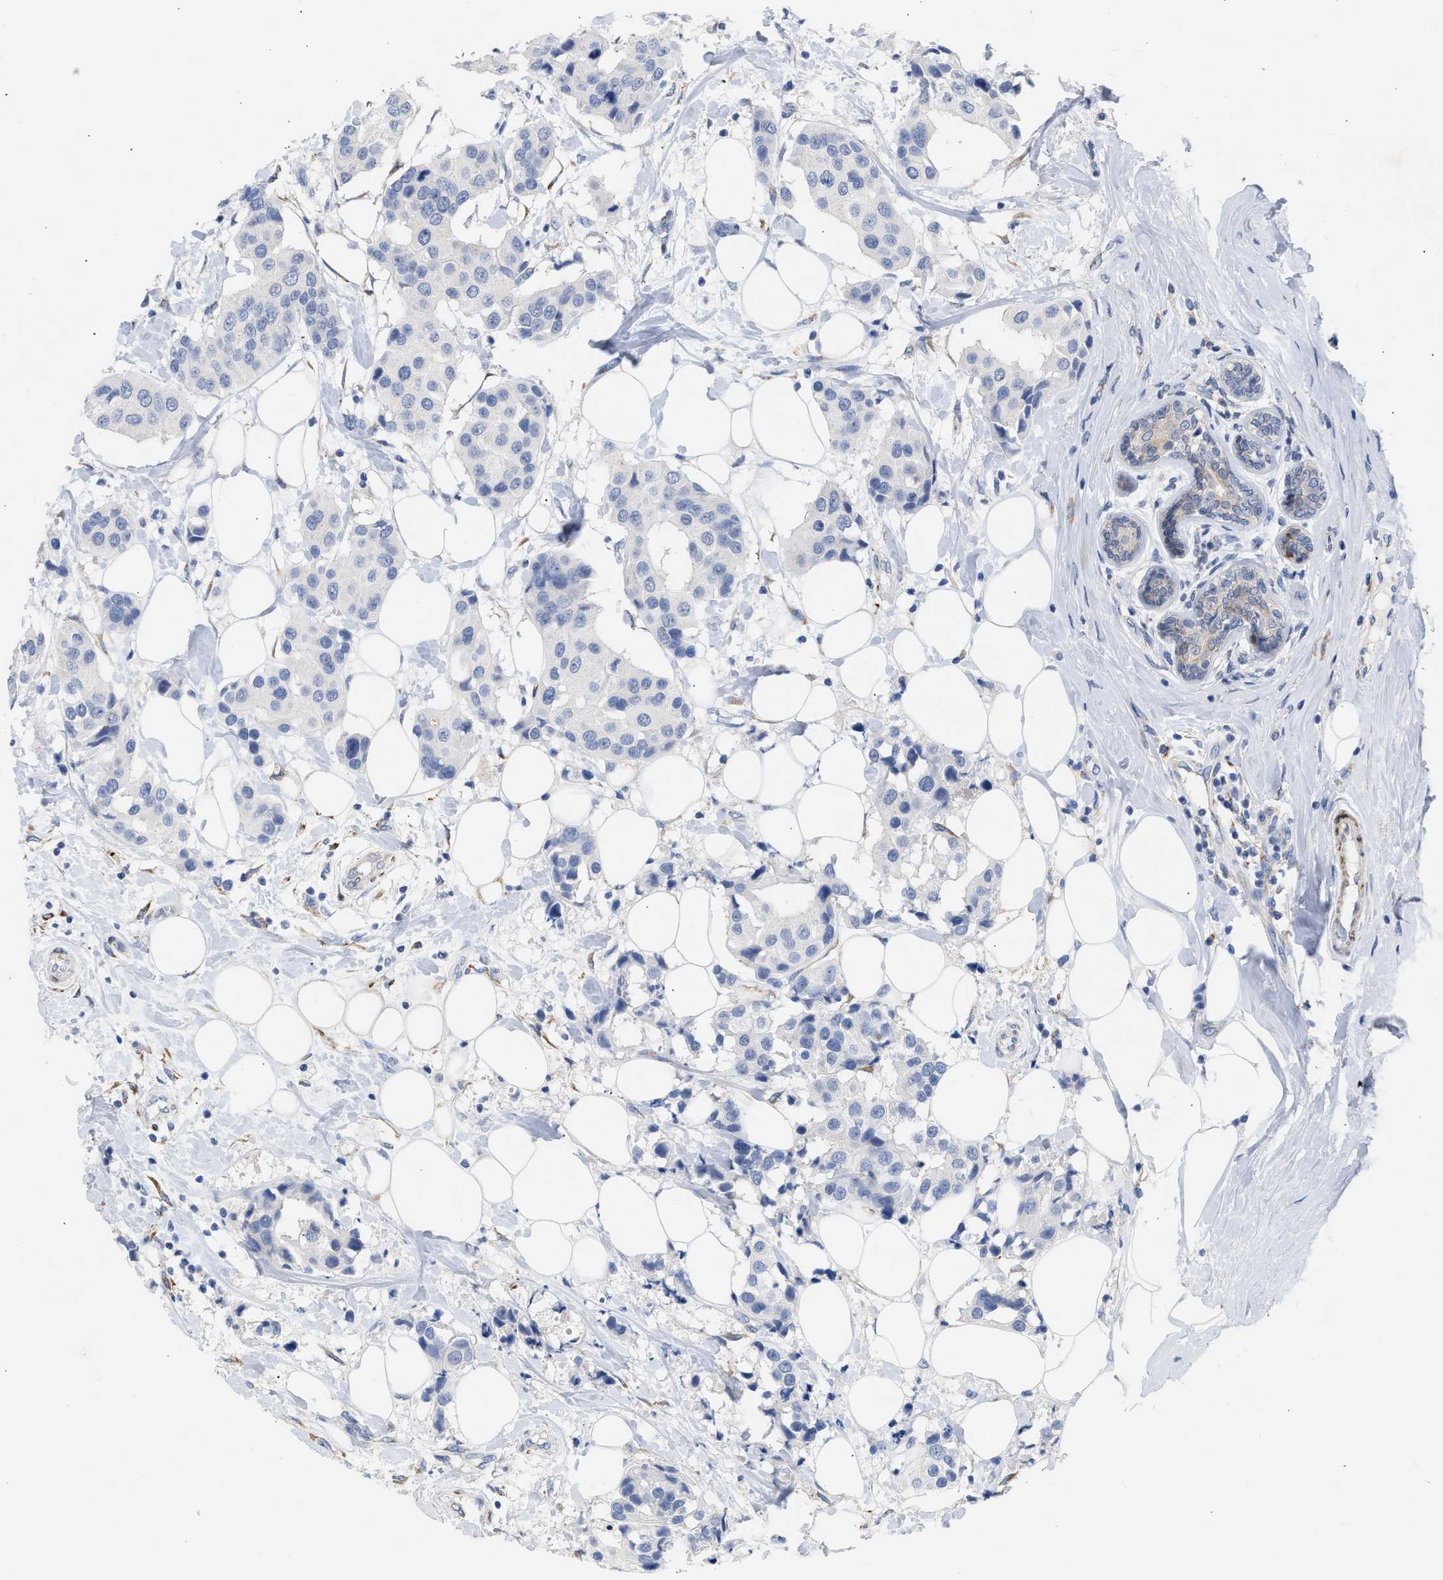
{"staining": {"intensity": "negative", "quantity": "none", "location": "none"}, "tissue": "breast cancer", "cell_type": "Tumor cells", "image_type": "cancer", "snomed": [{"axis": "morphology", "description": "Normal tissue, NOS"}, {"axis": "morphology", "description": "Duct carcinoma"}, {"axis": "topography", "description": "Breast"}], "caption": "An immunohistochemistry micrograph of breast cancer is shown. There is no staining in tumor cells of breast cancer. The staining is performed using DAB brown chromogen with nuclei counter-stained in using hematoxylin.", "gene": "SELENOM", "patient": {"sex": "female", "age": 39}}